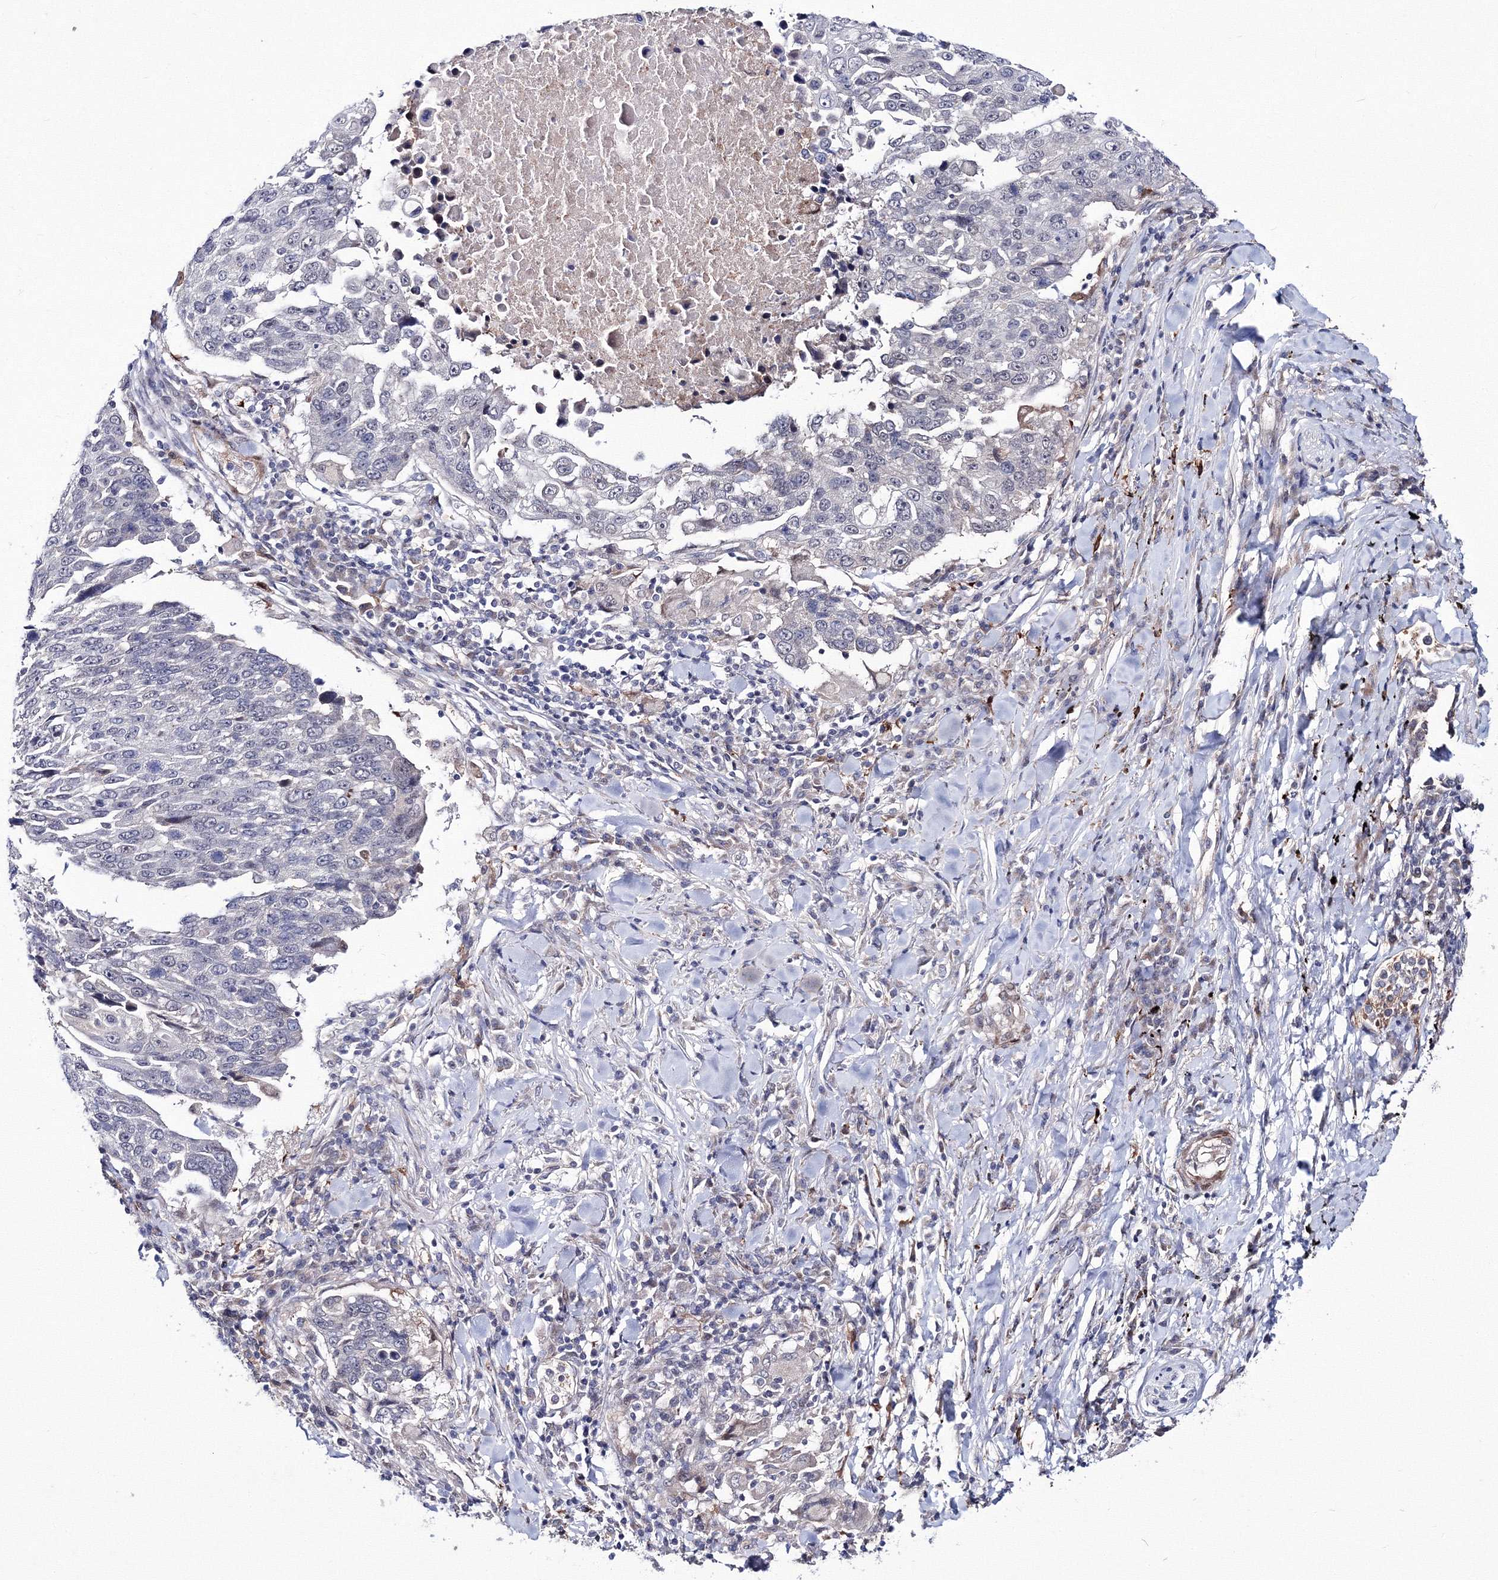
{"staining": {"intensity": "negative", "quantity": "none", "location": "none"}, "tissue": "lung cancer", "cell_type": "Tumor cells", "image_type": "cancer", "snomed": [{"axis": "morphology", "description": "Squamous cell carcinoma, NOS"}, {"axis": "topography", "description": "Lung"}], "caption": "DAB (3,3'-diaminobenzidine) immunohistochemical staining of lung squamous cell carcinoma reveals no significant positivity in tumor cells.", "gene": "C11orf52", "patient": {"sex": "male", "age": 66}}